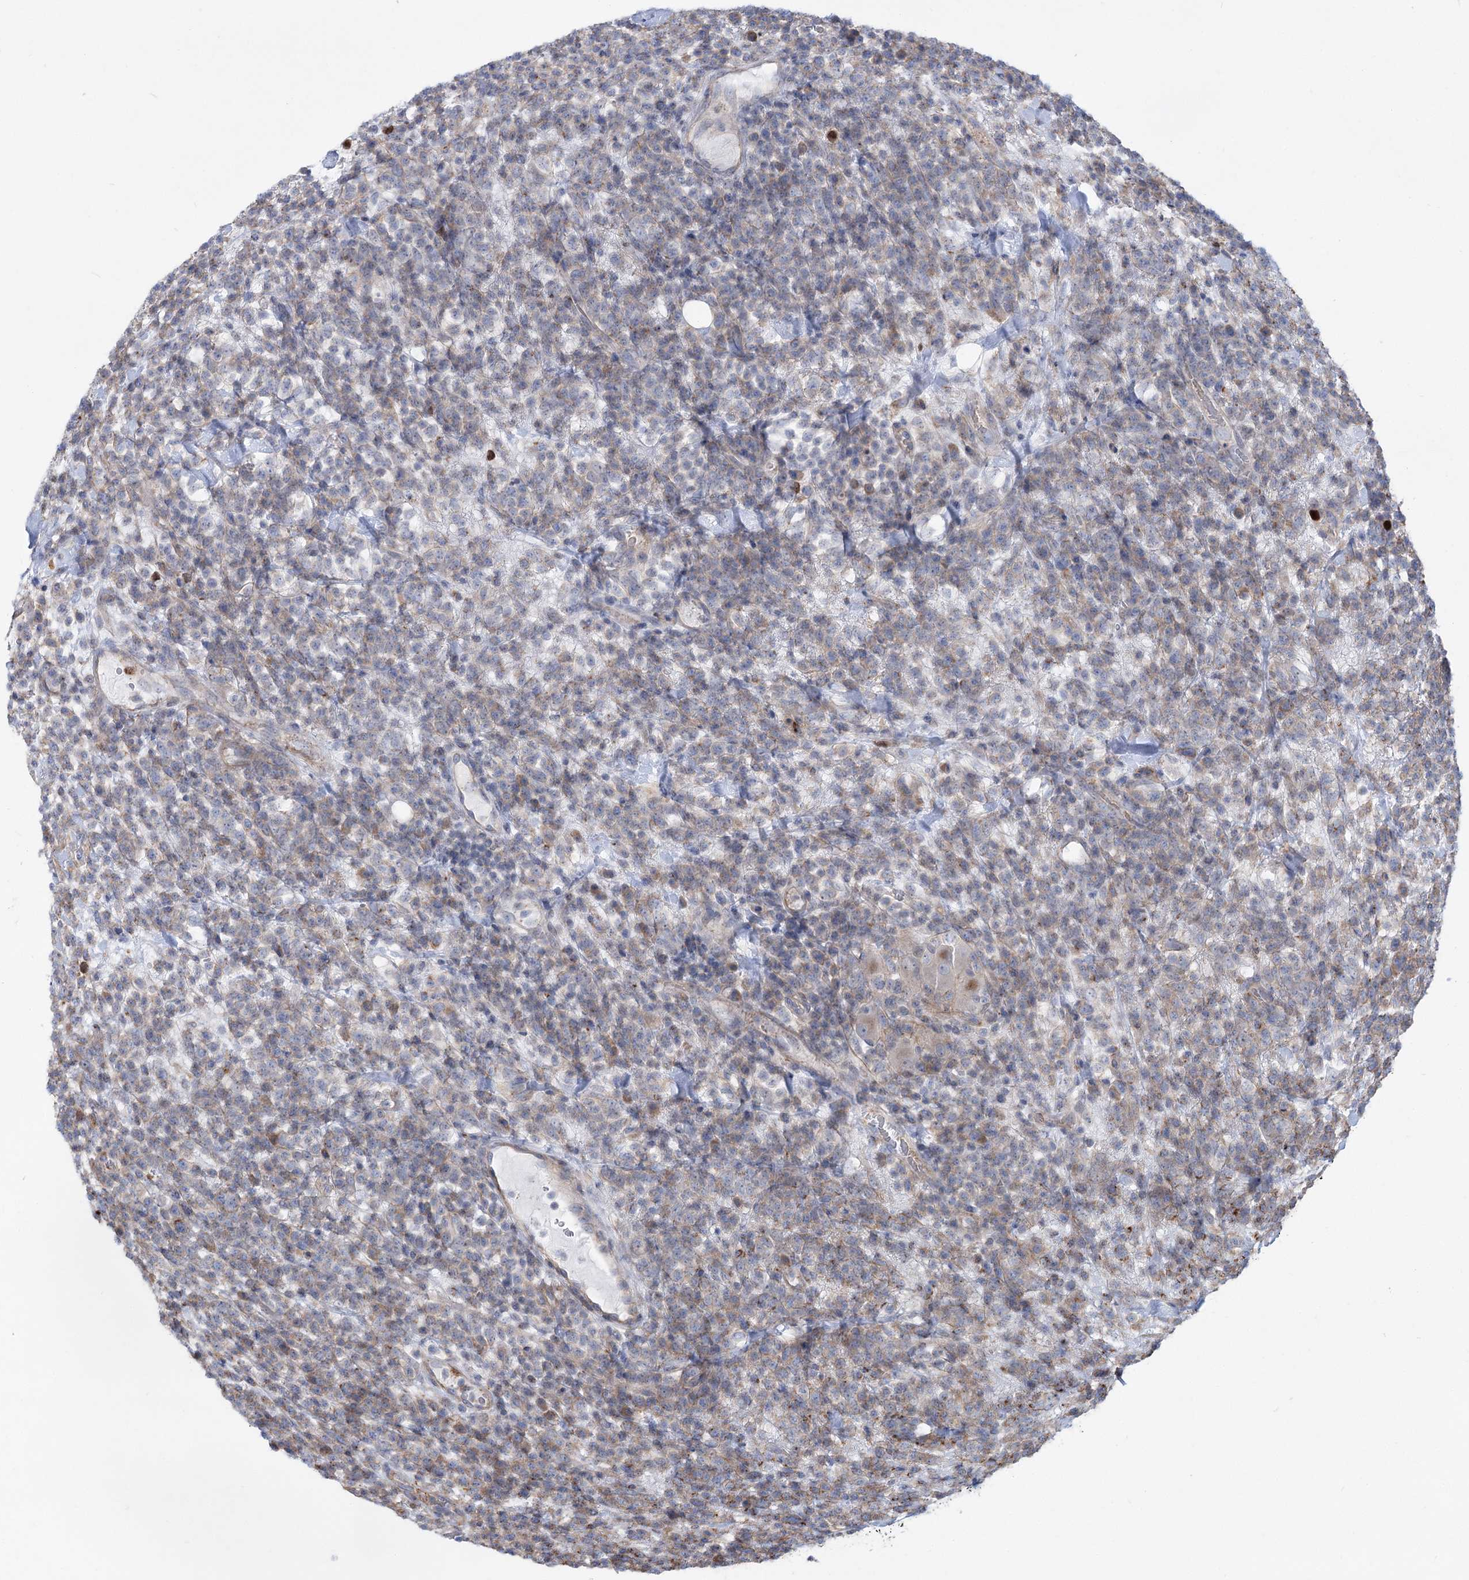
{"staining": {"intensity": "weak", "quantity": "<25%", "location": "cytoplasmic/membranous"}, "tissue": "lymphoma", "cell_type": "Tumor cells", "image_type": "cancer", "snomed": [{"axis": "morphology", "description": "Malignant lymphoma, non-Hodgkin's type, High grade"}, {"axis": "topography", "description": "Colon"}], "caption": "Photomicrograph shows no significant protein staining in tumor cells of lymphoma.", "gene": "LARP1B", "patient": {"sex": "female", "age": 53}}